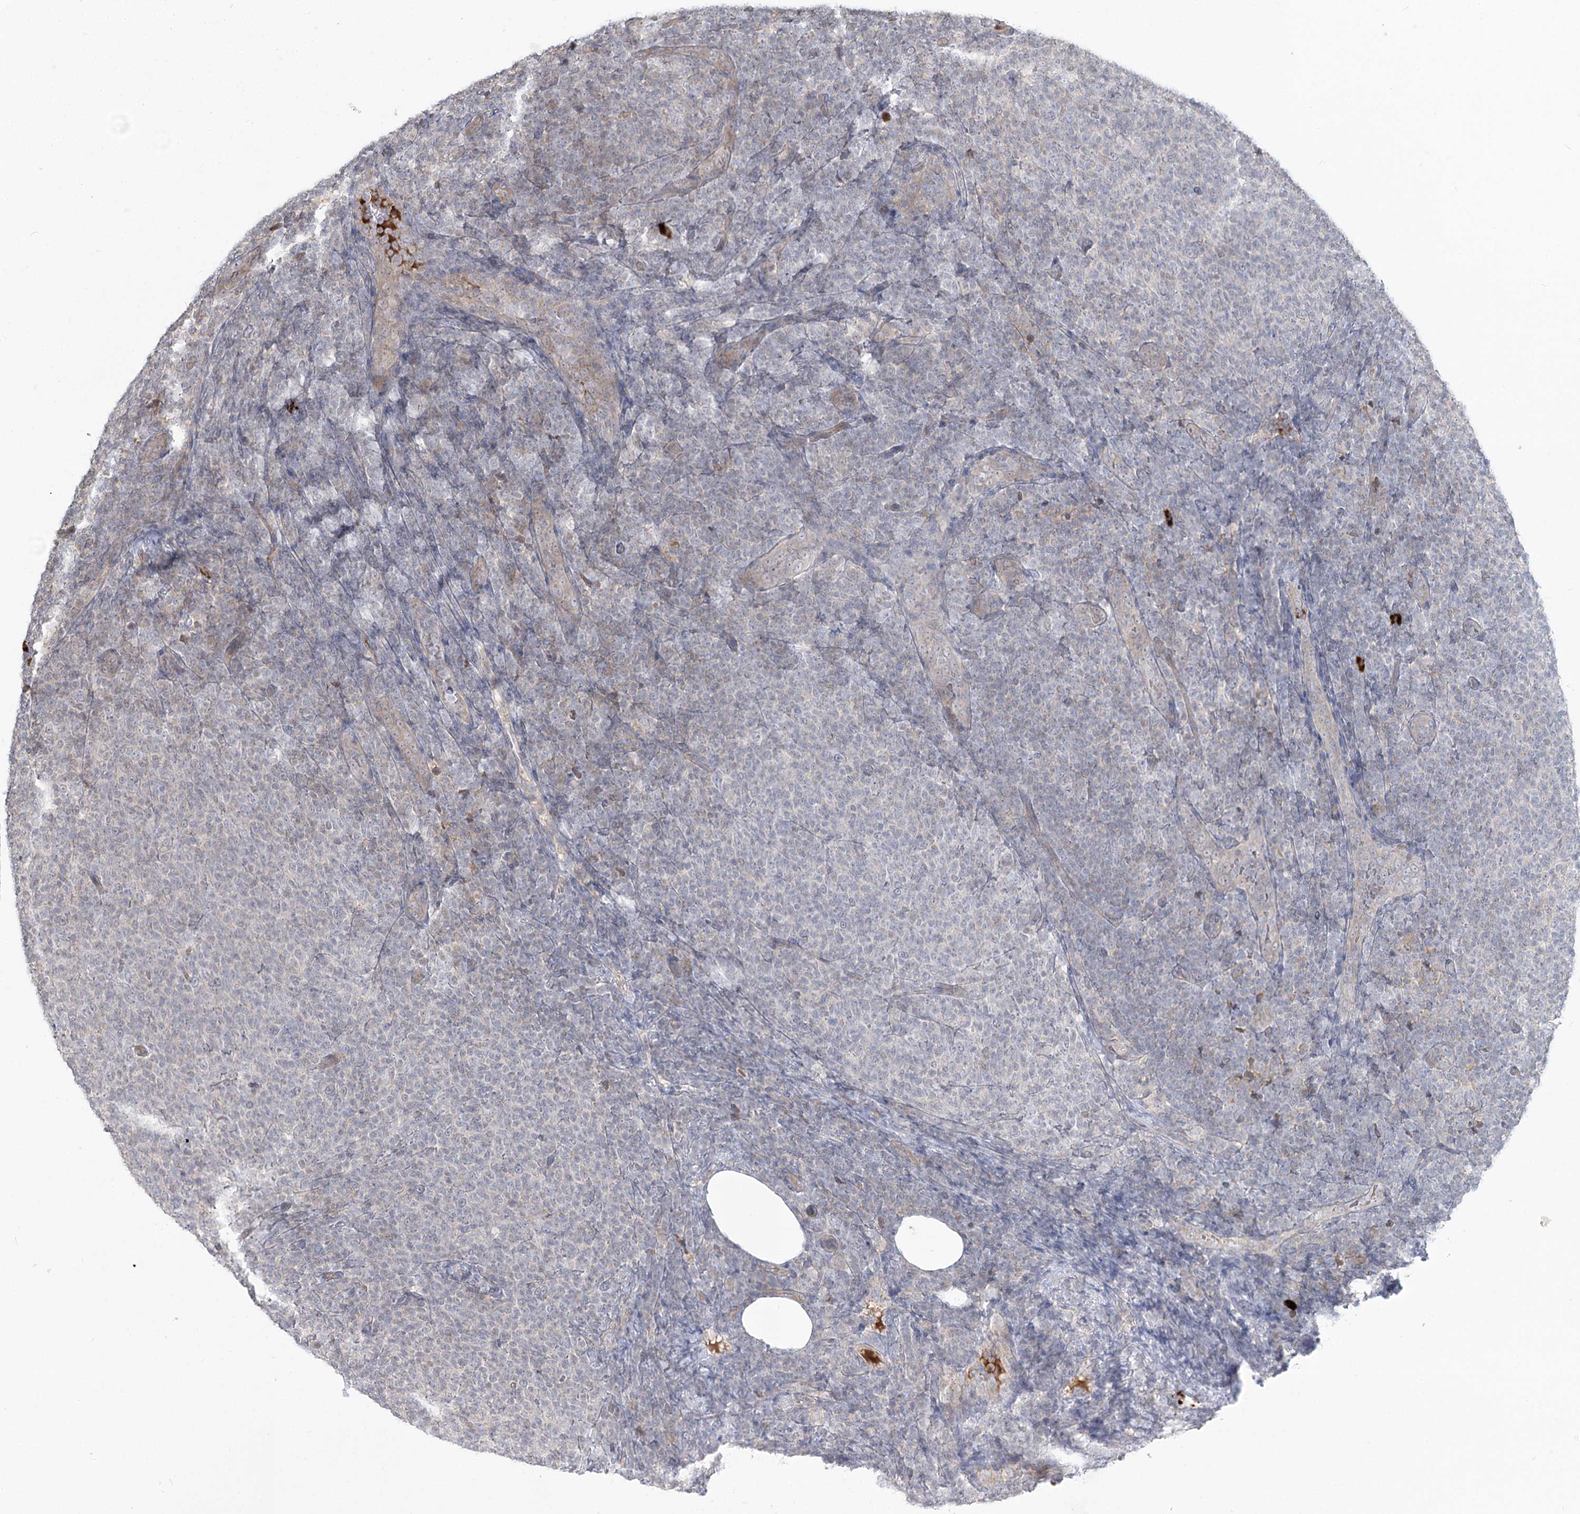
{"staining": {"intensity": "negative", "quantity": "none", "location": "none"}, "tissue": "lymphoma", "cell_type": "Tumor cells", "image_type": "cancer", "snomed": [{"axis": "morphology", "description": "Malignant lymphoma, non-Hodgkin's type, Low grade"}, {"axis": "topography", "description": "Lymph node"}], "caption": "This micrograph is of lymphoma stained with immunohistochemistry to label a protein in brown with the nuclei are counter-stained blue. There is no expression in tumor cells.", "gene": "GUCY2C", "patient": {"sex": "male", "age": 66}}